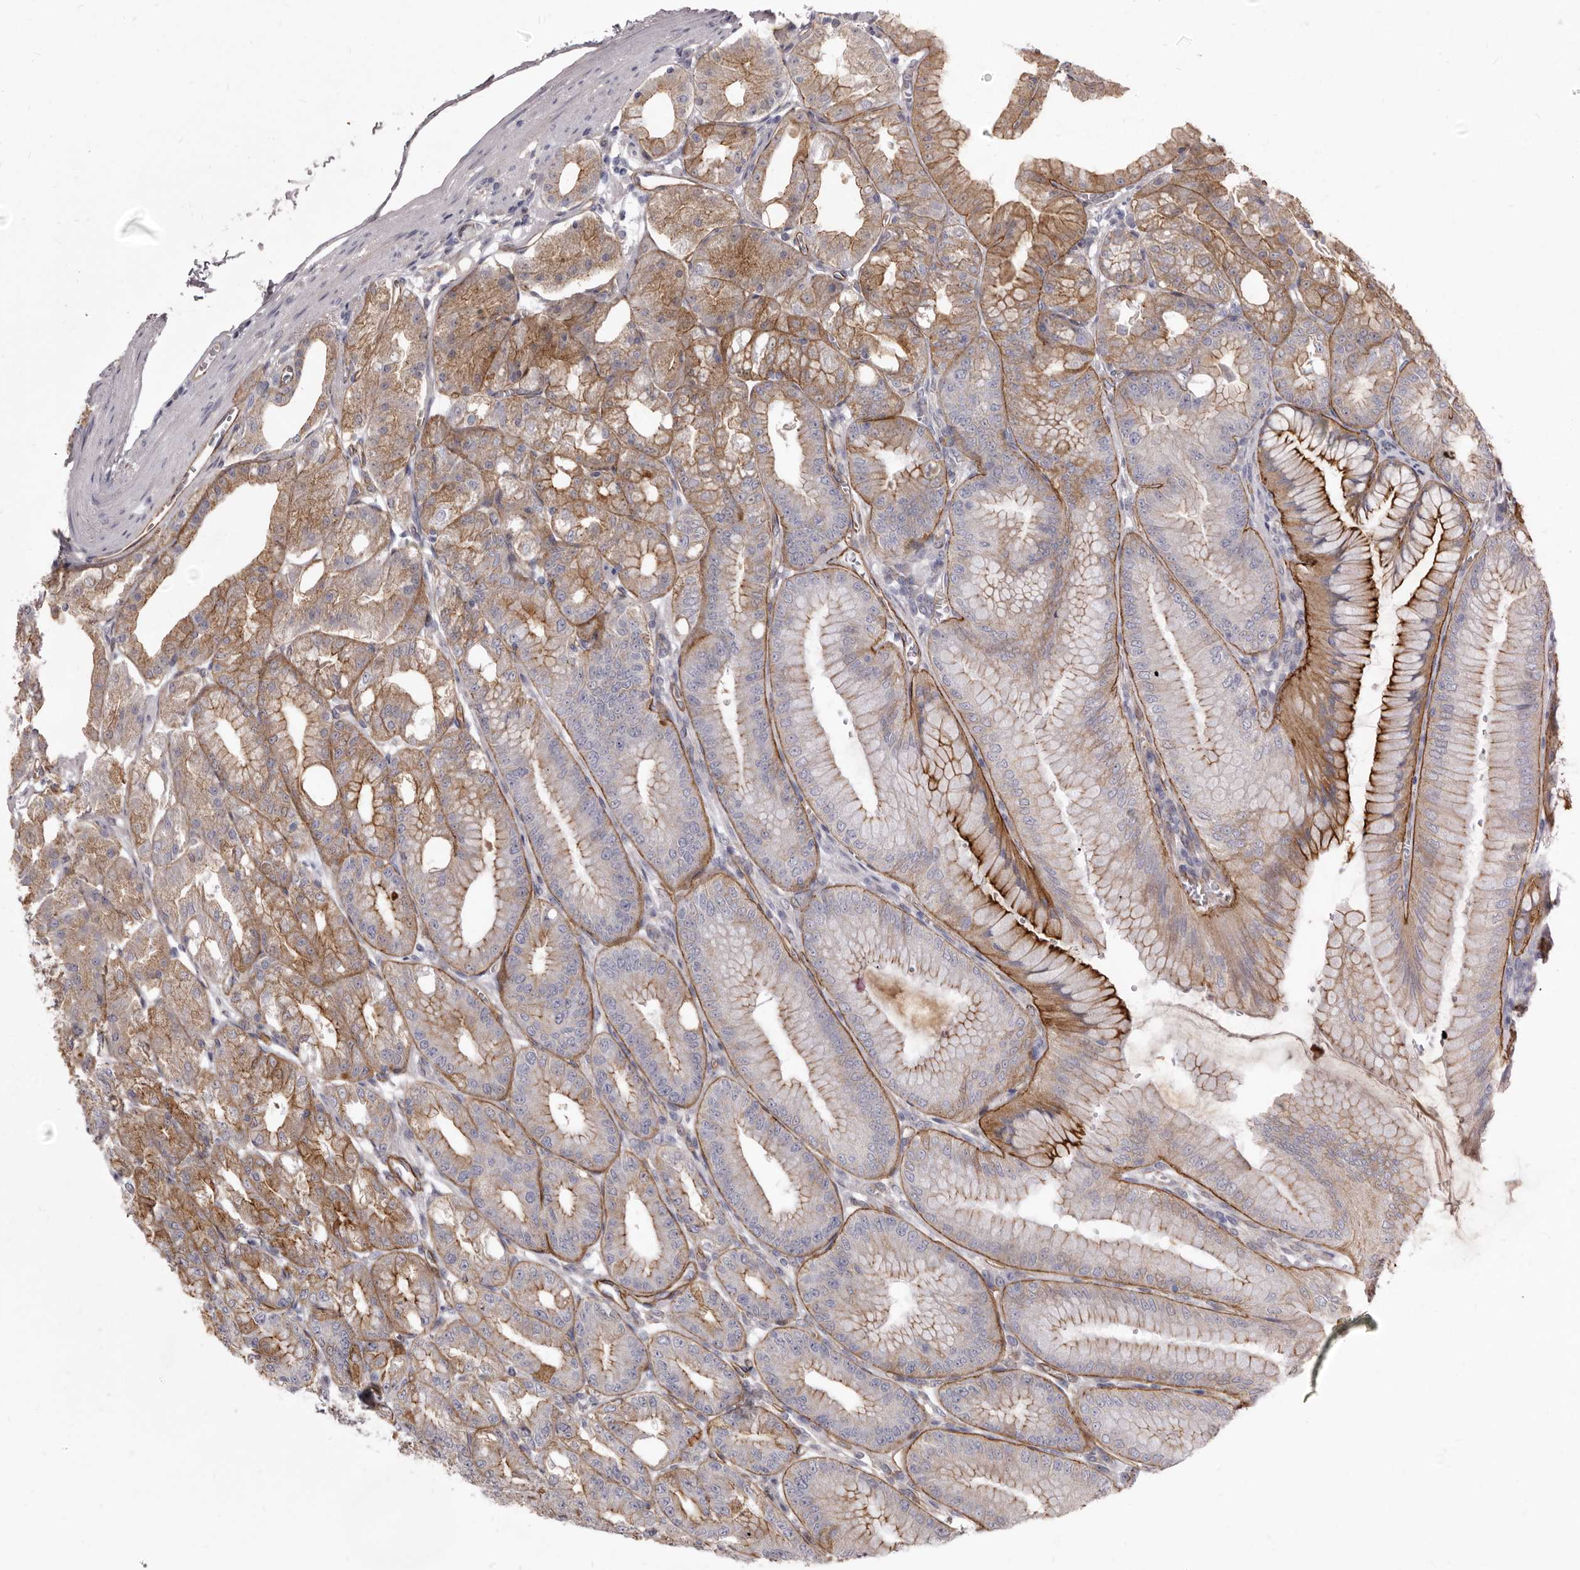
{"staining": {"intensity": "strong", "quantity": "<25%", "location": "cytoplasmic/membranous"}, "tissue": "stomach", "cell_type": "Glandular cells", "image_type": "normal", "snomed": [{"axis": "morphology", "description": "Normal tissue, NOS"}, {"axis": "topography", "description": "Stomach, lower"}], "caption": "Brown immunohistochemical staining in benign stomach shows strong cytoplasmic/membranous expression in about <25% of glandular cells.", "gene": "P2RX6", "patient": {"sex": "male", "age": 71}}